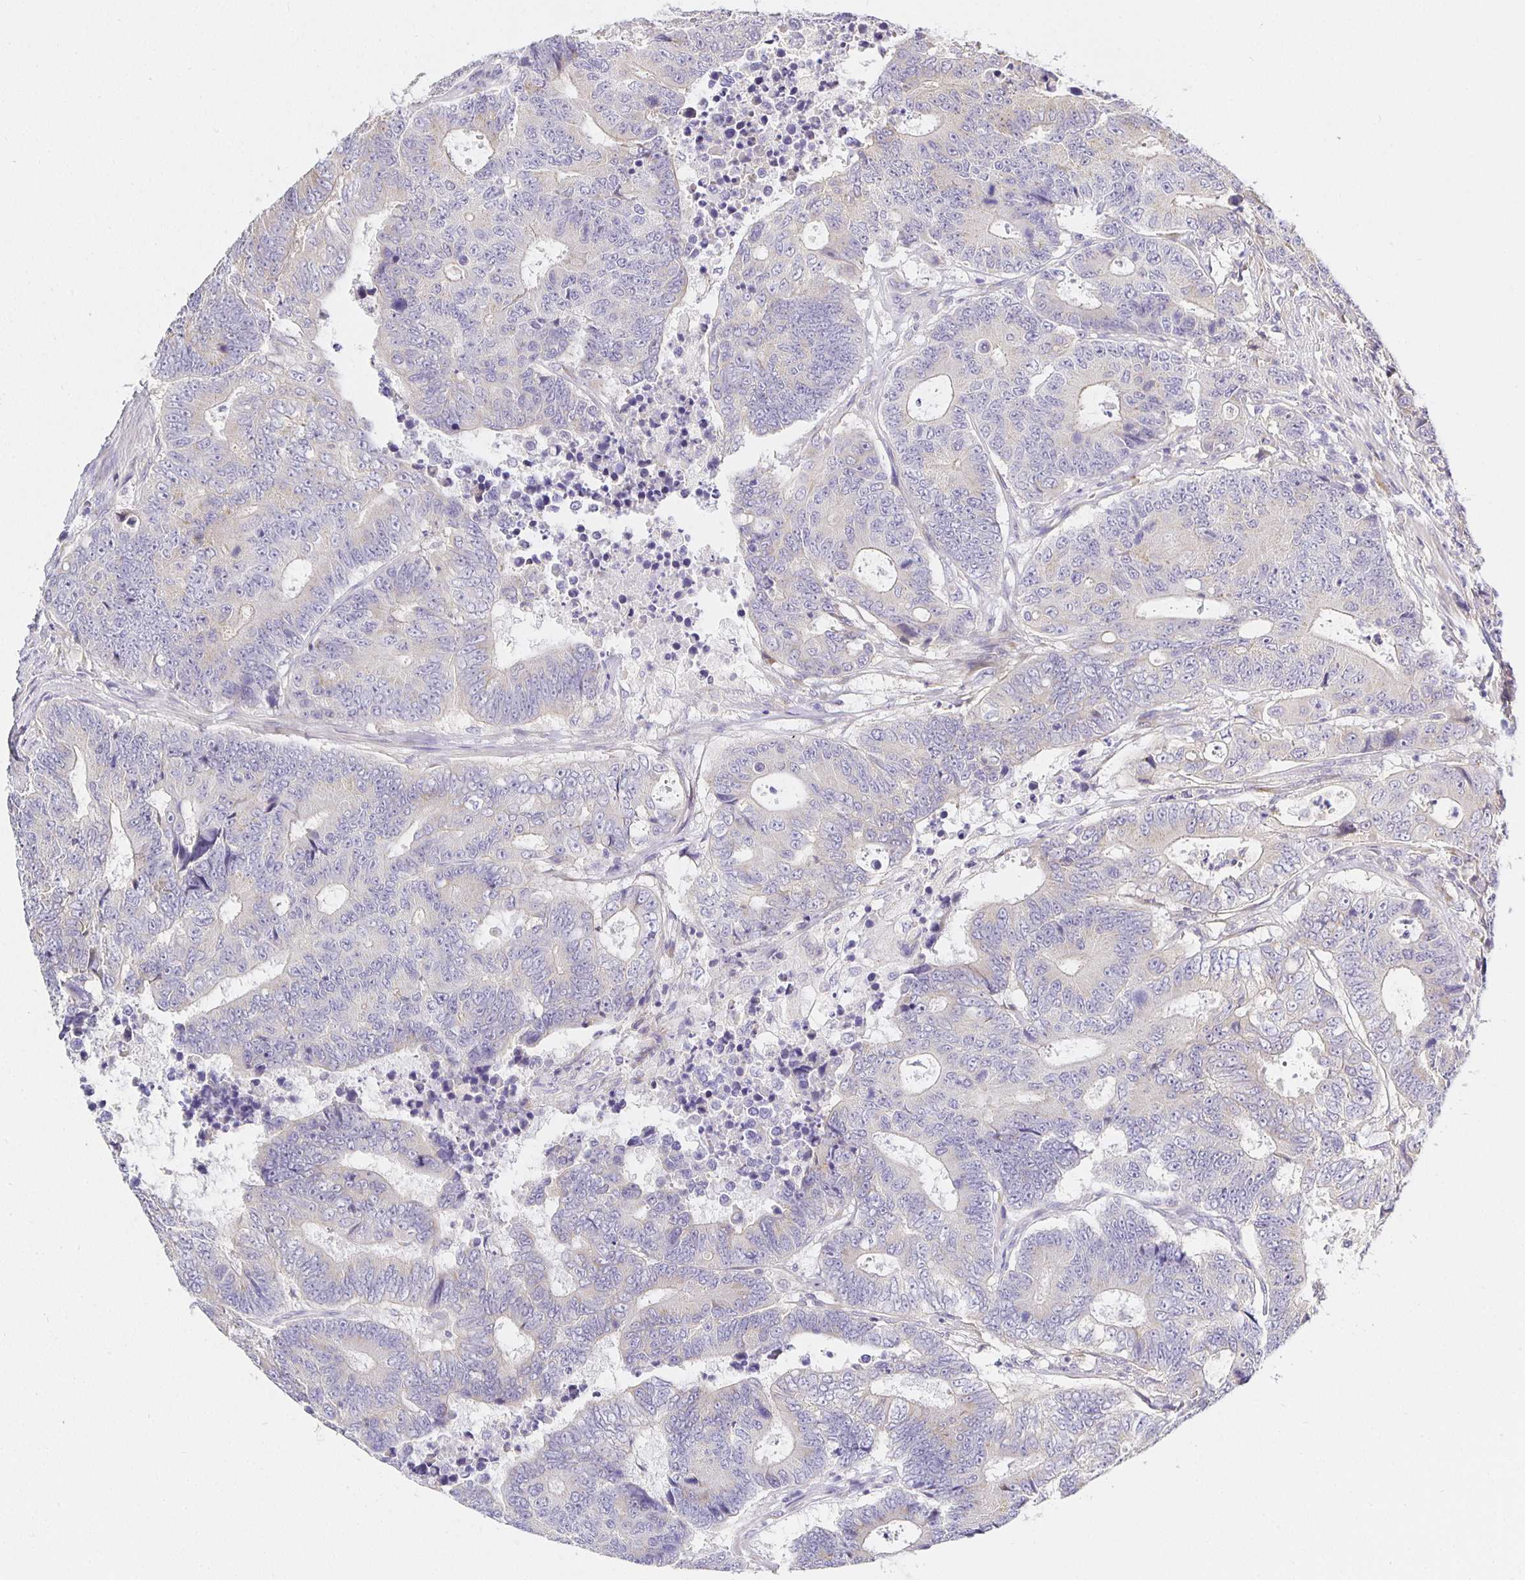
{"staining": {"intensity": "negative", "quantity": "none", "location": "none"}, "tissue": "colorectal cancer", "cell_type": "Tumor cells", "image_type": "cancer", "snomed": [{"axis": "morphology", "description": "Adenocarcinoma, NOS"}, {"axis": "topography", "description": "Colon"}], "caption": "The image displays no staining of tumor cells in colorectal cancer. The staining is performed using DAB (3,3'-diaminobenzidine) brown chromogen with nuclei counter-stained in using hematoxylin.", "gene": "OPALIN", "patient": {"sex": "female", "age": 48}}